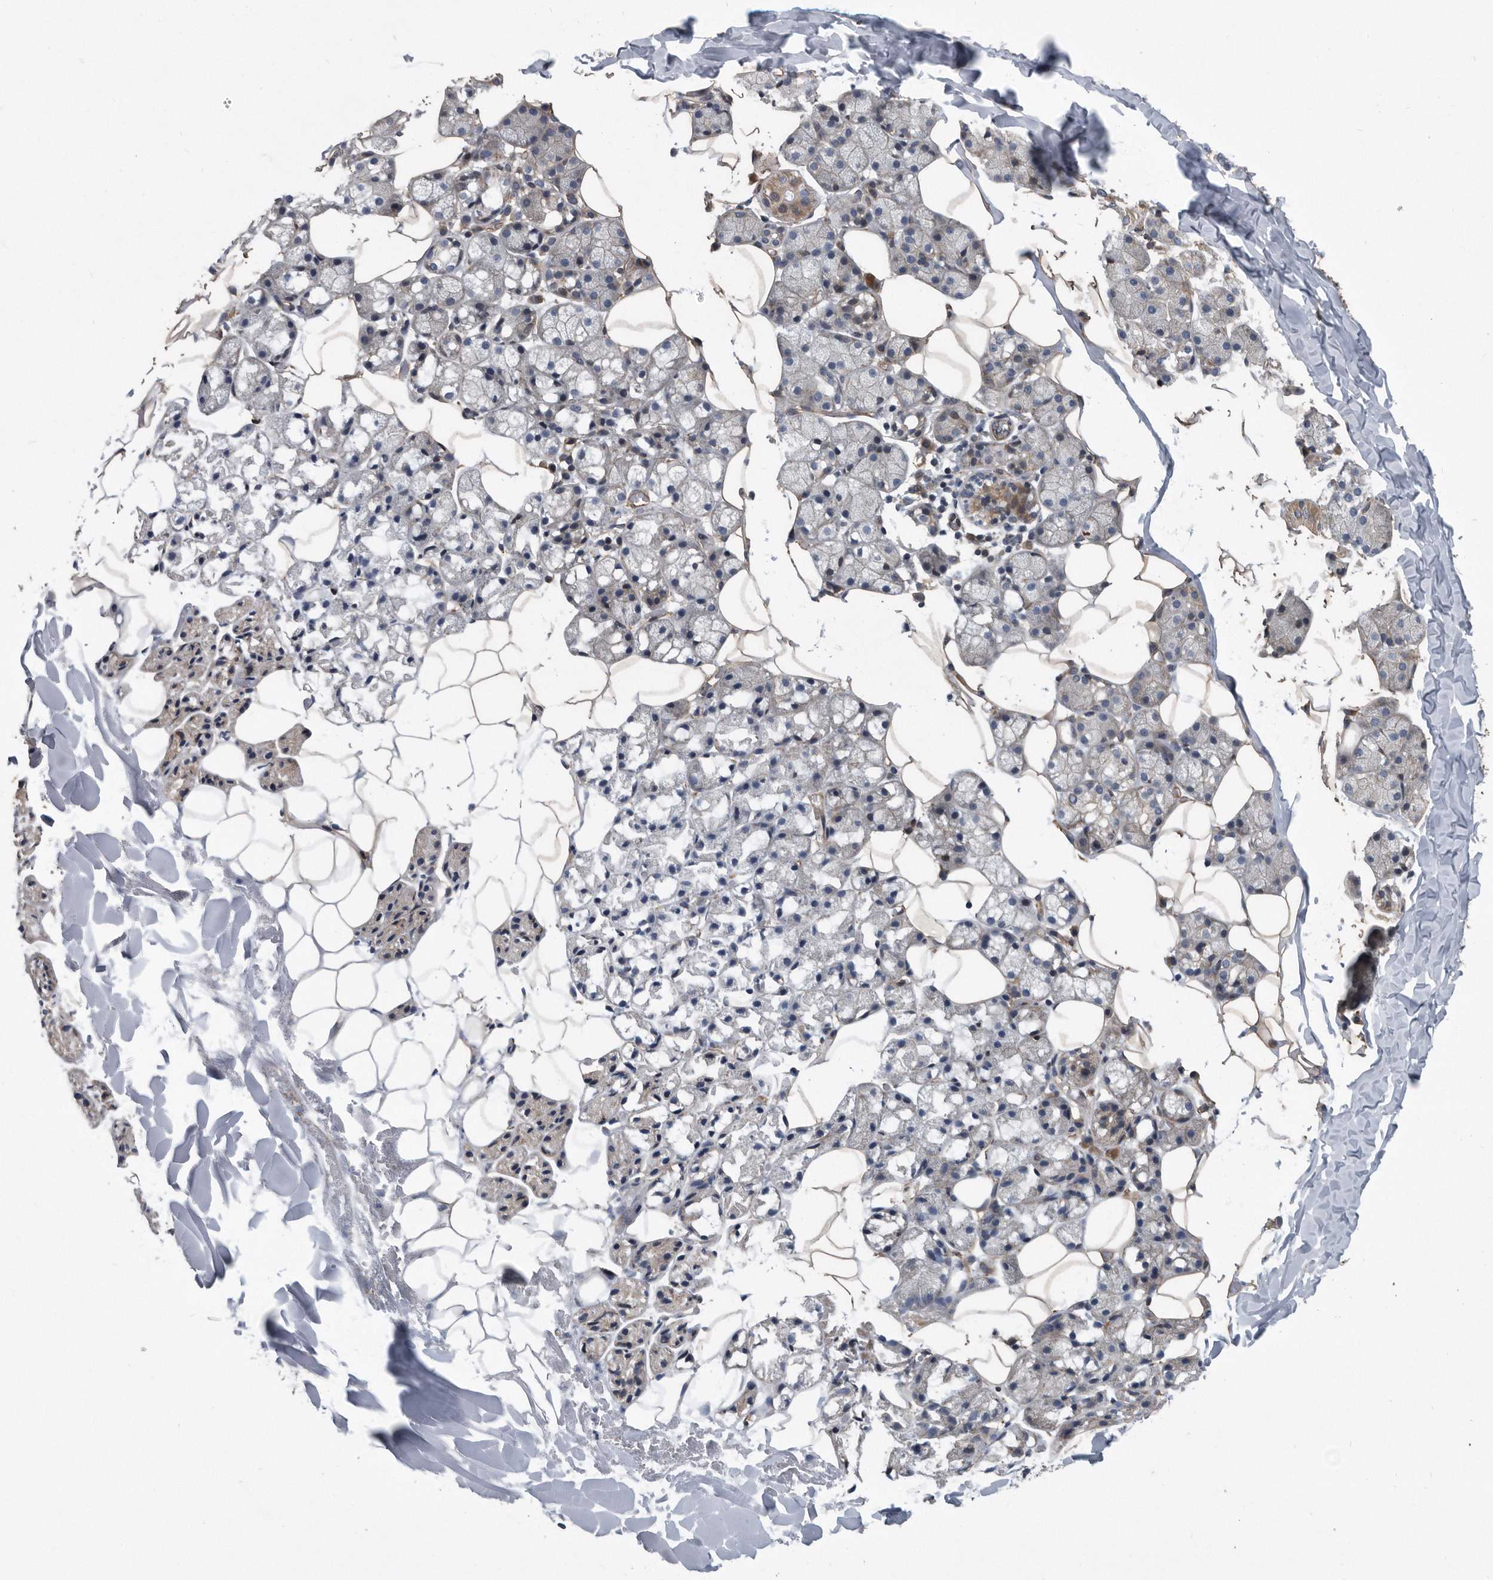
{"staining": {"intensity": "moderate", "quantity": "<25%", "location": "cytoplasmic/membranous"}, "tissue": "salivary gland", "cell_type": "Glandular cells", "image_type": "normal", "snomed": [{"axis": "morphology", "description": "Normal tissue, NOS"}, {"axis": "topography", "description": "Salivary gland"}], "caption": "Normal salivary gland shows moderate cytoplasmic/membranous expression in approximately <25% of glandular cells, visualized by immunohistochemistry. The protein is stained brown, and the nuclei are stained in blue (DAB IHC with brightfield microscopy, high magnification).", "gene": "ARMCX1", "patient": {"sex": "female", "age": 33}}